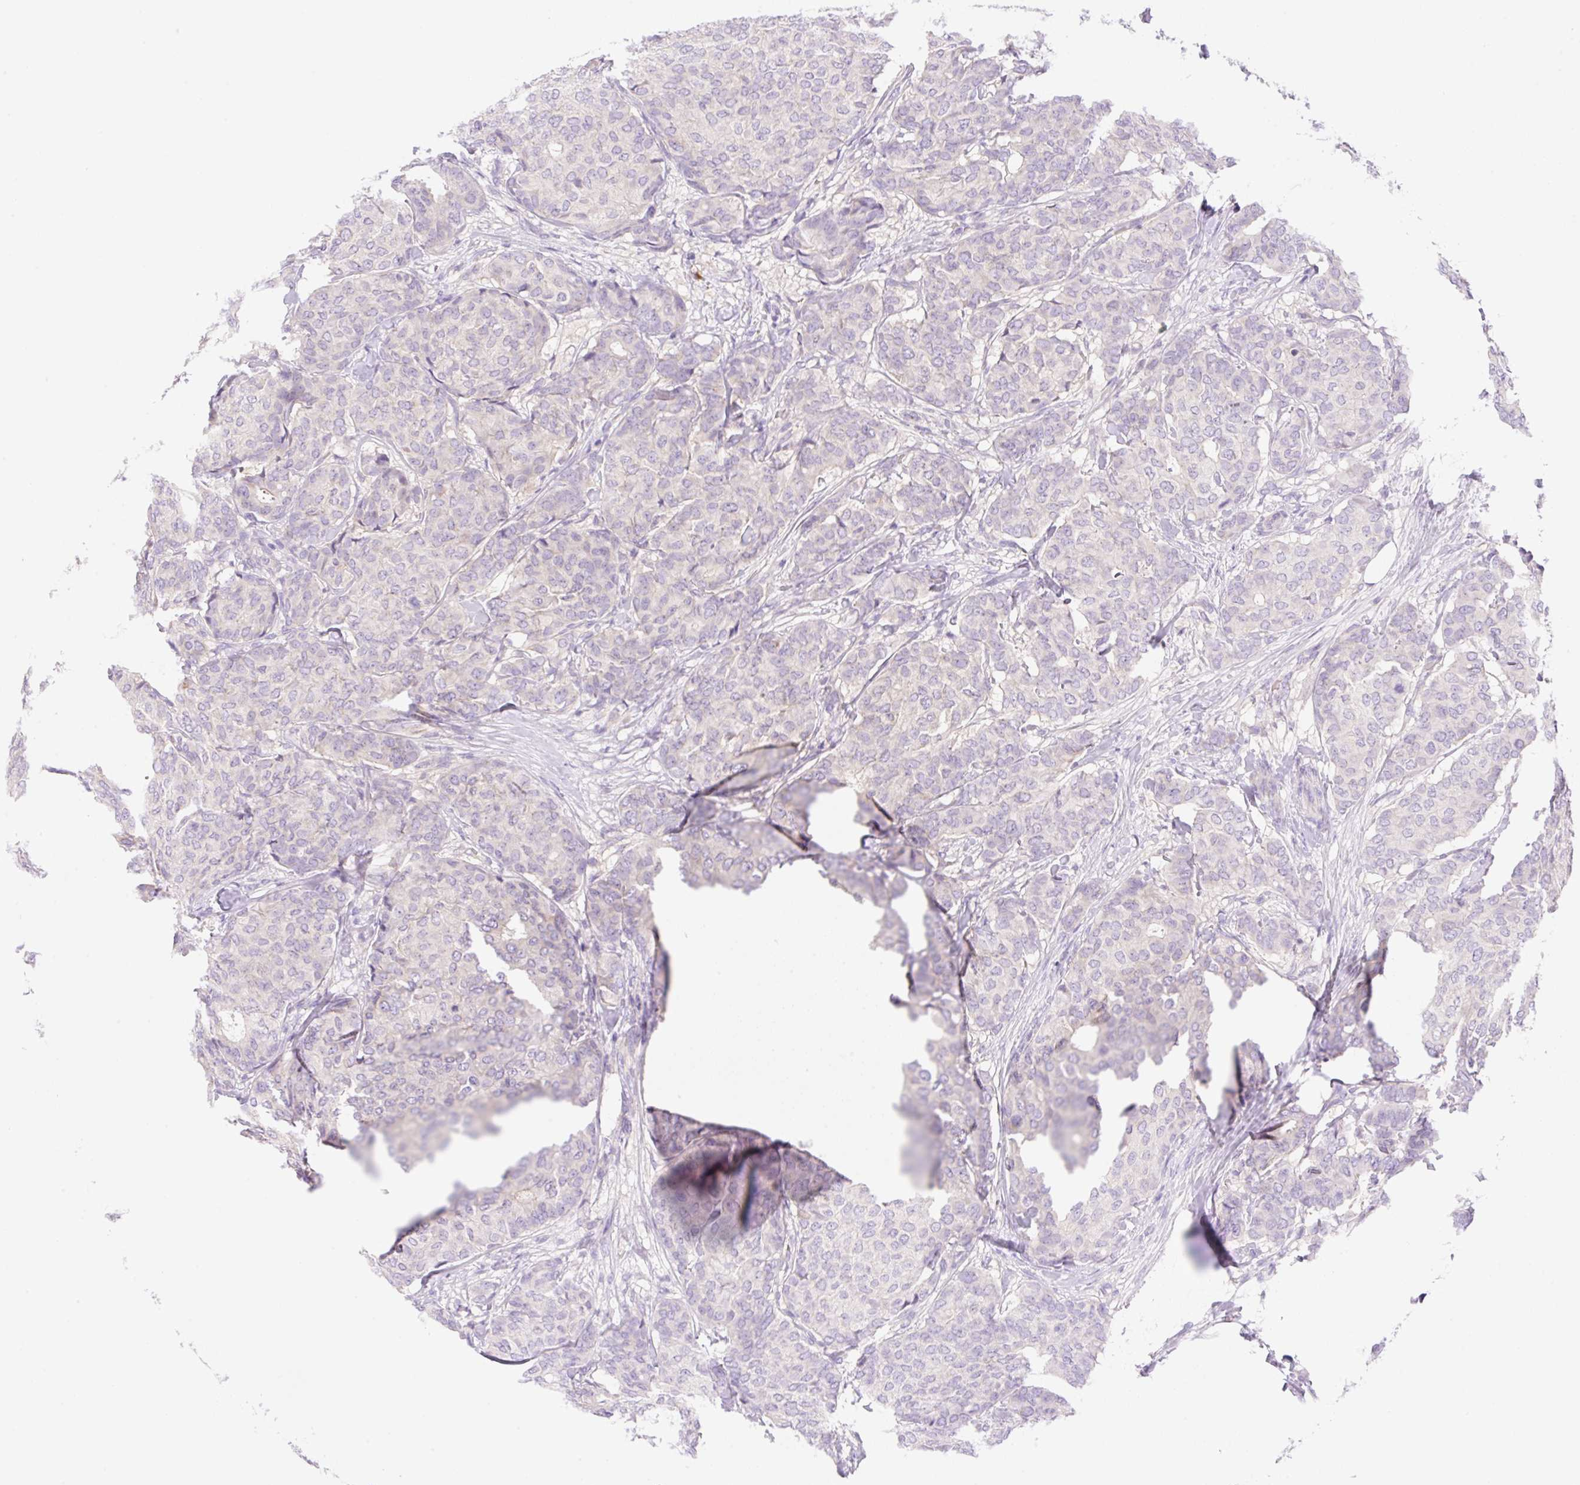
{"staining": {"intensity": "negative", "quantity": "none", "location": "none"}, "tissue": "breast cancer", "cell_type": "Tumor cells", "image_type": "cancer", "snomed": [{"axis": "morphology", "description": "Duct carcinoma"}, {"axis": "topography", "description": "Breast"}], "caption": "Intraductal carcinoma (breast) stained for a protein using IHC reveals no expression tumor cells.", "gene": "DENND5A", "patient": {"sex": "female", "age": 75}}